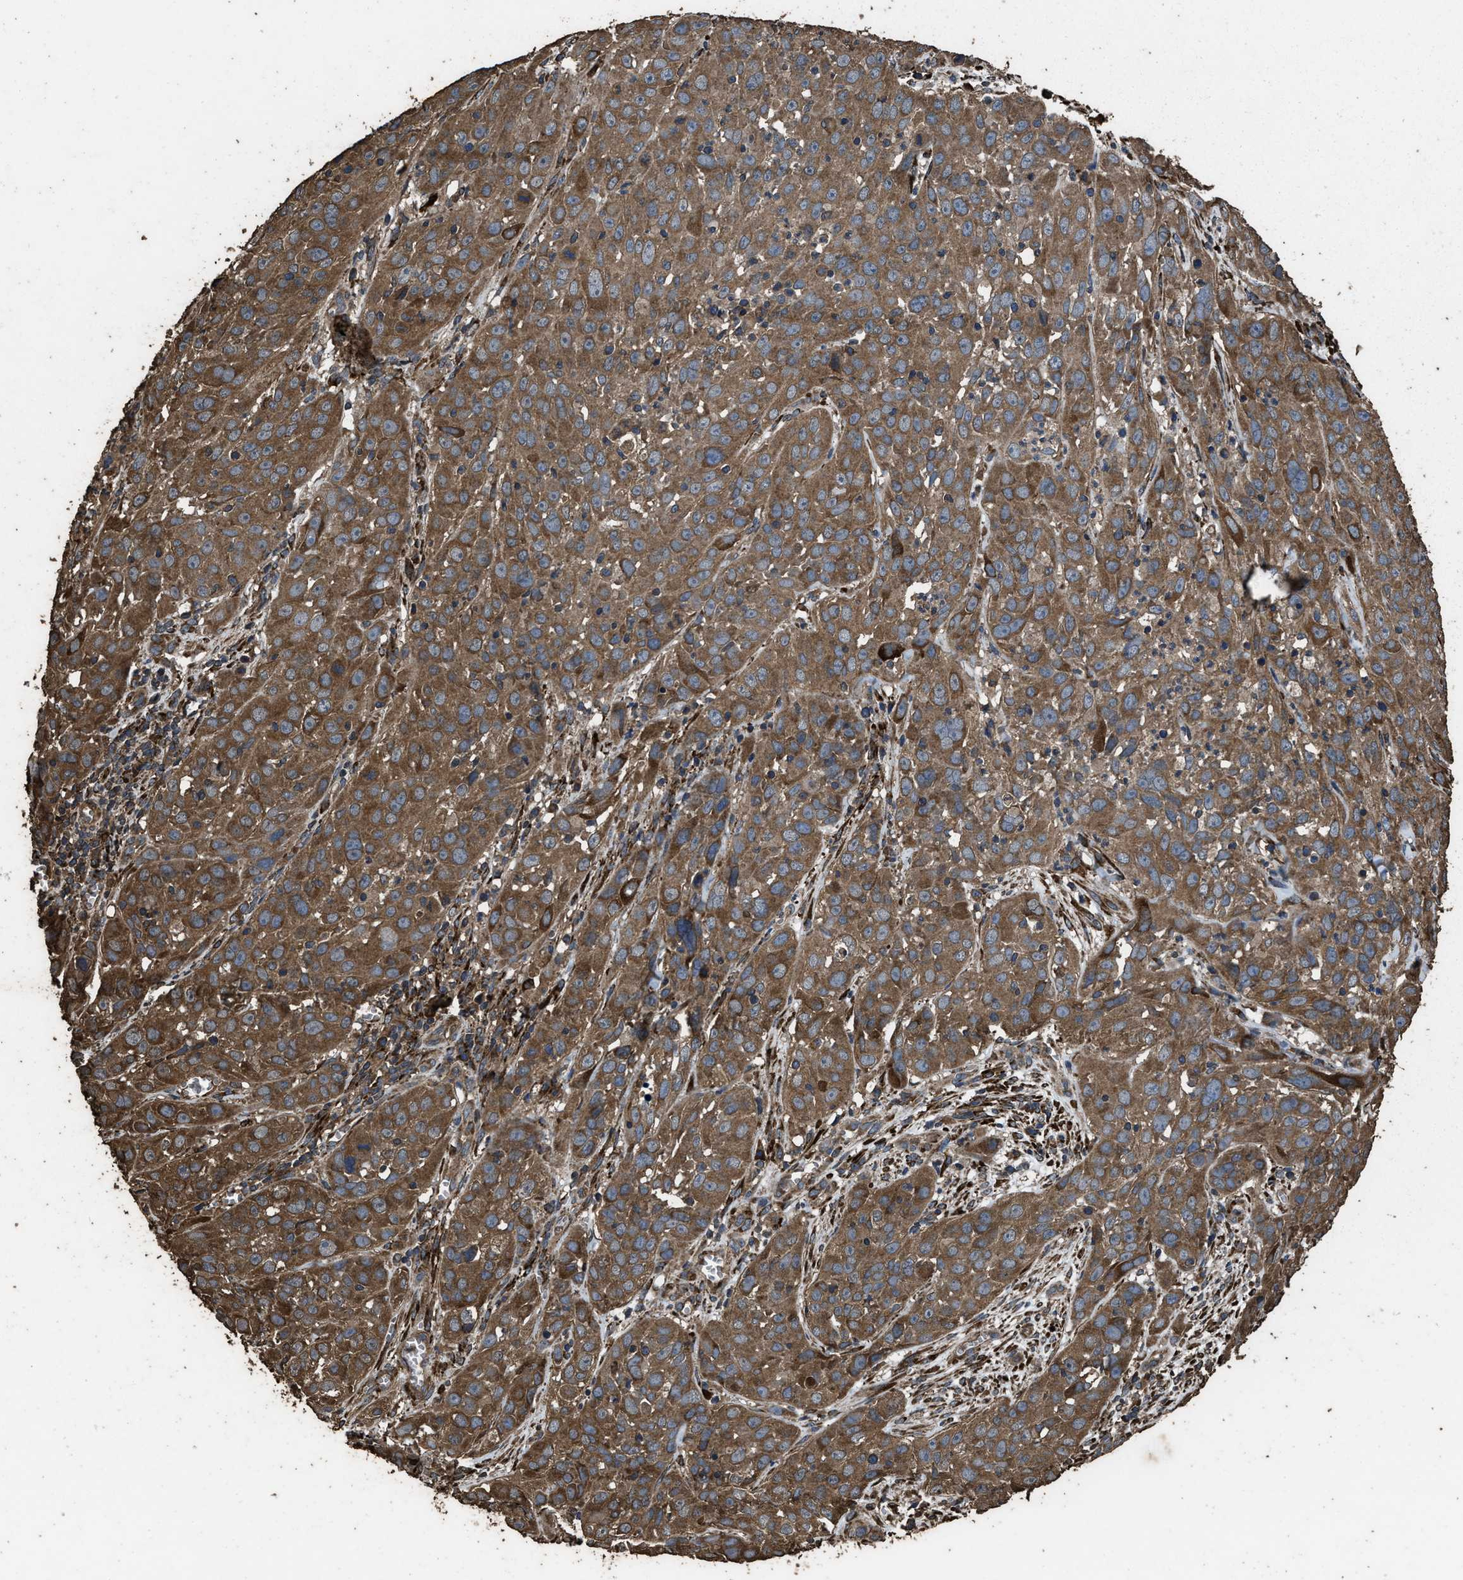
{"staining": {"intensity": "strong", "quantity": ">75%", "location": "cytoplasmic/membranous"}, "tissue": "cervical cancer", "cell_type": "Tumor cells", "image_type": "cancer", "snomed": [{"axis": "morphology", "description": "Squamous cell carcinoma, NOS"}, {"axis": "topography", "description": "Cervix"}], "caption": "Immunohistochemical staining of cervical squamous cell carcinoma reveals strong cytoplasmic/membranous protein expression in approximately >75% of tumor cells. (DAB = brown stain, brightfield microscopy at high magnification).", "gene": "ZMYND19", "patient": {"sex": "female", "age": 32}}